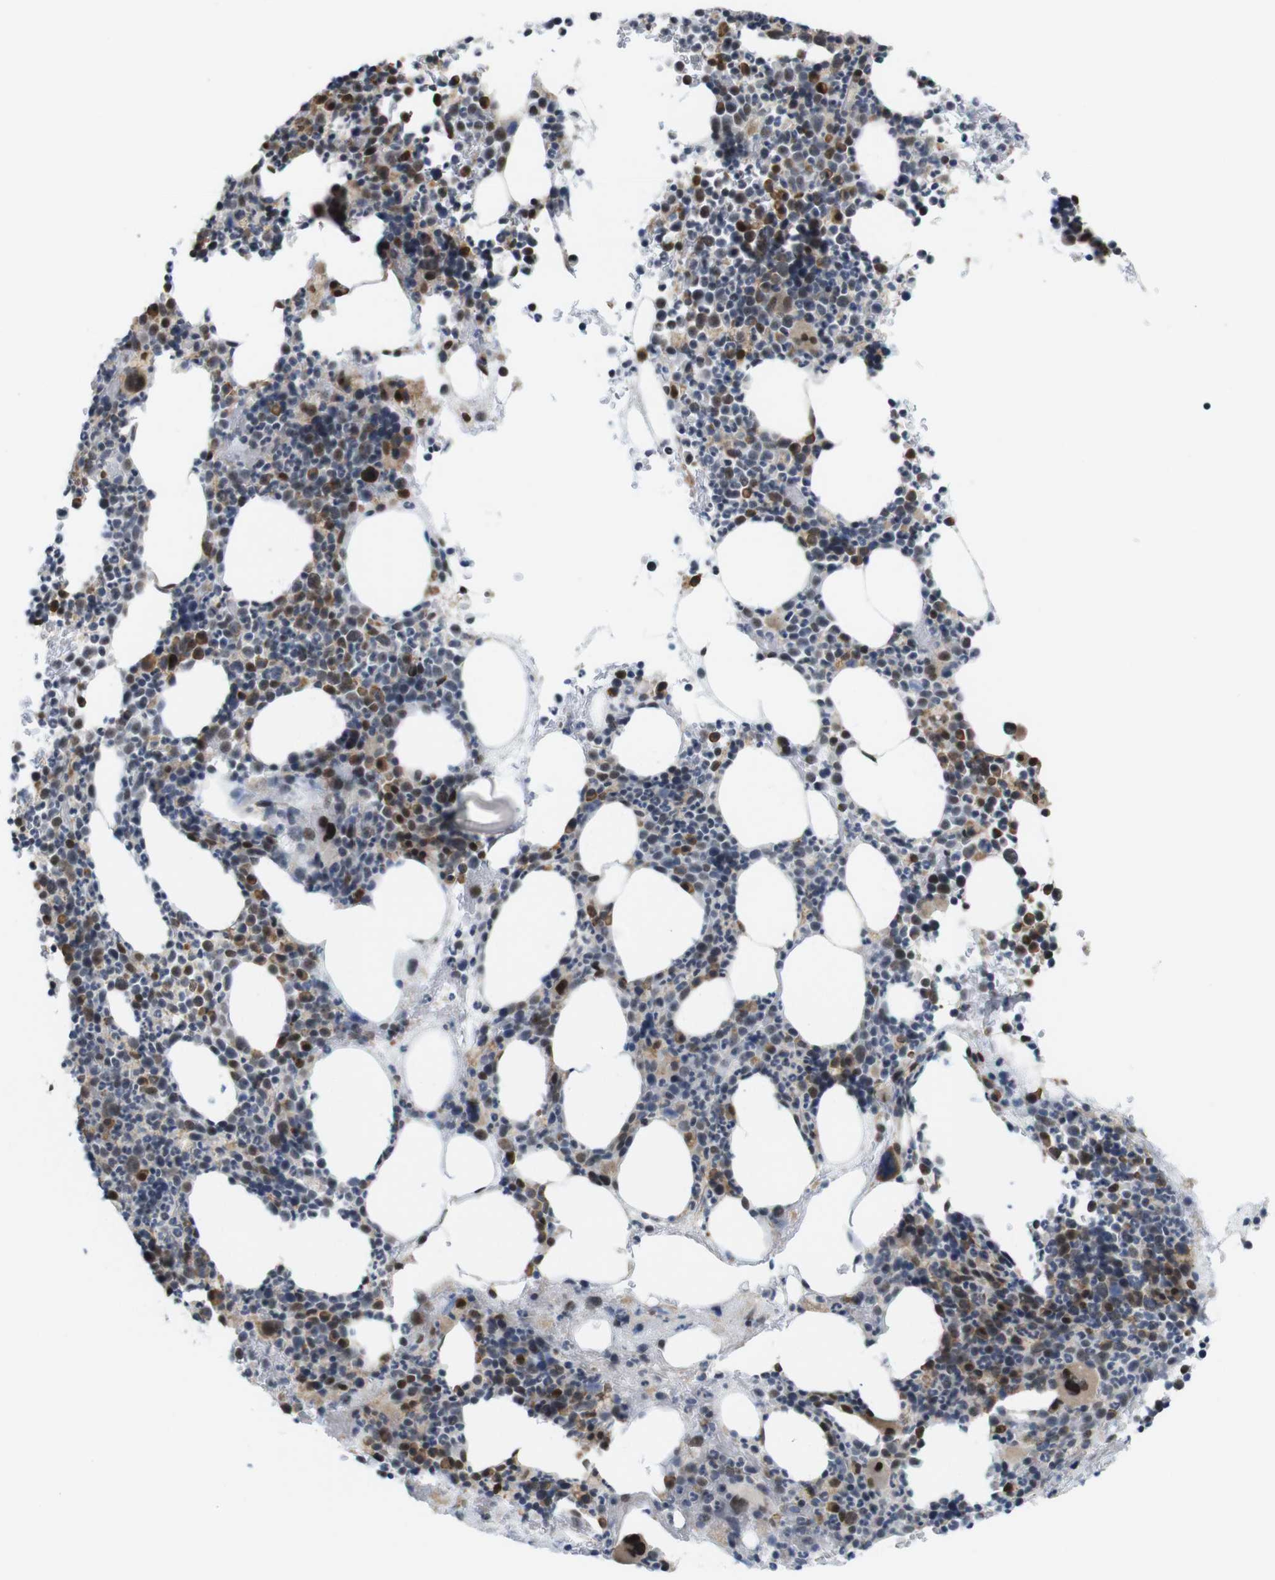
{"staining": {"intensity": "moderate", "quantity": "25%-75%", "location": "cytoplasmic/membranous,nuclear"}, "tissue": "bone marrow", "cell_type": "Hematopoietic cells", "image_type": "normal", "snomed": [{"axis": "morphology", "description": "Normal tissue, NOS"}, {"axis": "morphology", "description": "Inflammation, NOS"}, {"axis": "topography", "description": "Bone marrow"}], "caption": "A high-resolution photomicrograph shows immunohistochemistry staining of benign bone marrow, which demonstrates moderate cytoplasmic/membranous,nuclear staining in about 25%-75% of hematopoietic cells. The staining was performed using DAB to visualize the protein expression in brown, while the nuclei were stained in blue with hematoxylin (Magnification: 20x).", "gene": "PNMA8A", "patient": {"sex": "male", "age": 73}}